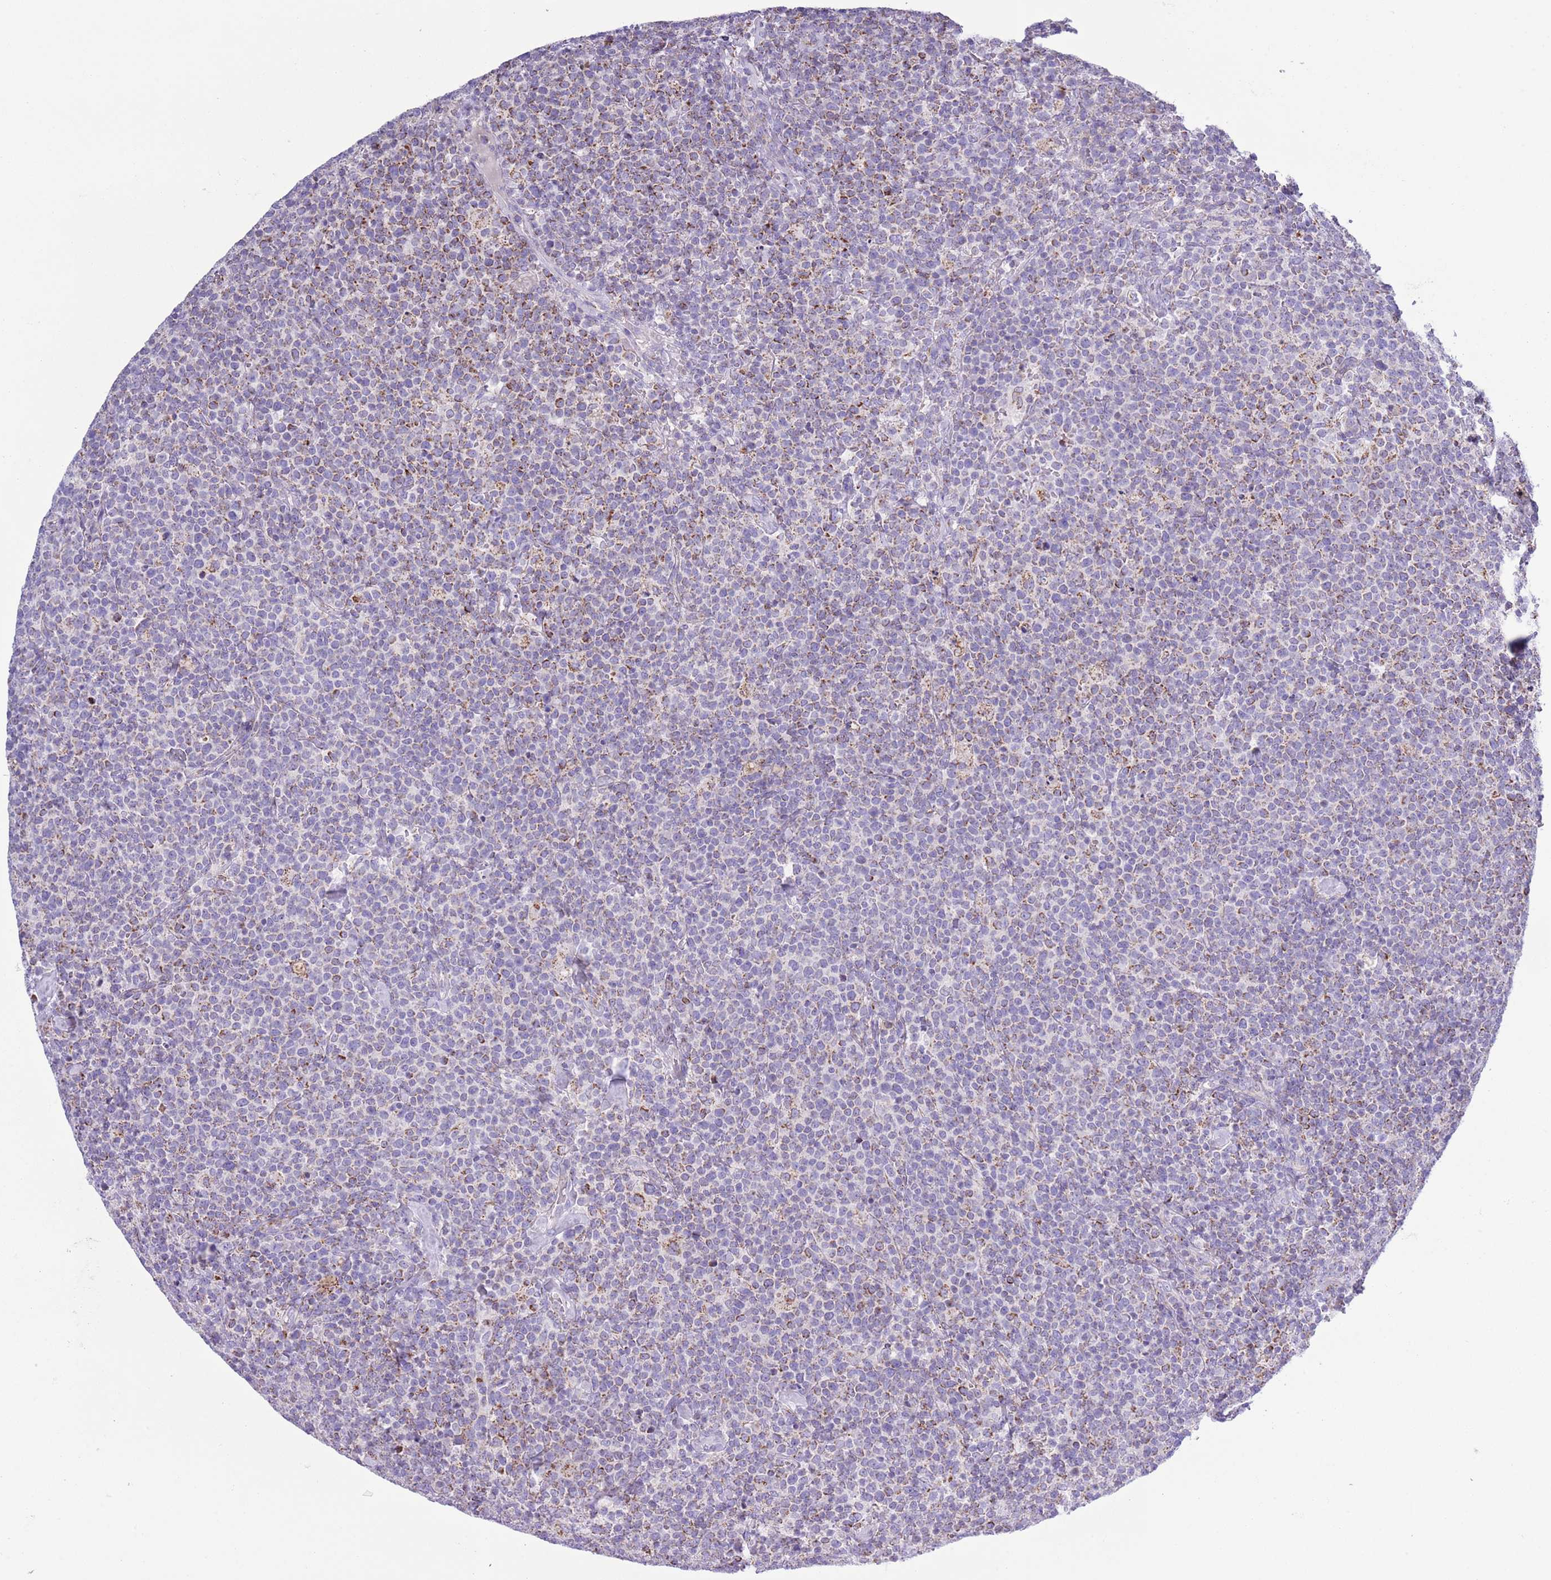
{"staining": {"intensity": "moderate", "quantity": "<25%", "location": "cytoplasmic/membranous"}, "tissue": "lymphoma", "cell_type": "Tumor cells", "image_type": "cancer", "snomed": [{"axis": "morphology", "description": "Malignant lymphoma, non-Hodgkin's type, High grade"}, {"axis": "topography", "description": "Lymph node"}], "caption": "The image shows immunohistochemical staining of malignant lymphoma, non-Hodgkin's type (high-grade). There is moderate cytoplasmic/membranous staining is identified in about <25% of tumor cells. The protein is shown in brown color, while the nuclei are stained blue.", "gene": "ATP6V1B1", "patient": {"sex": "male", "age": 61}}